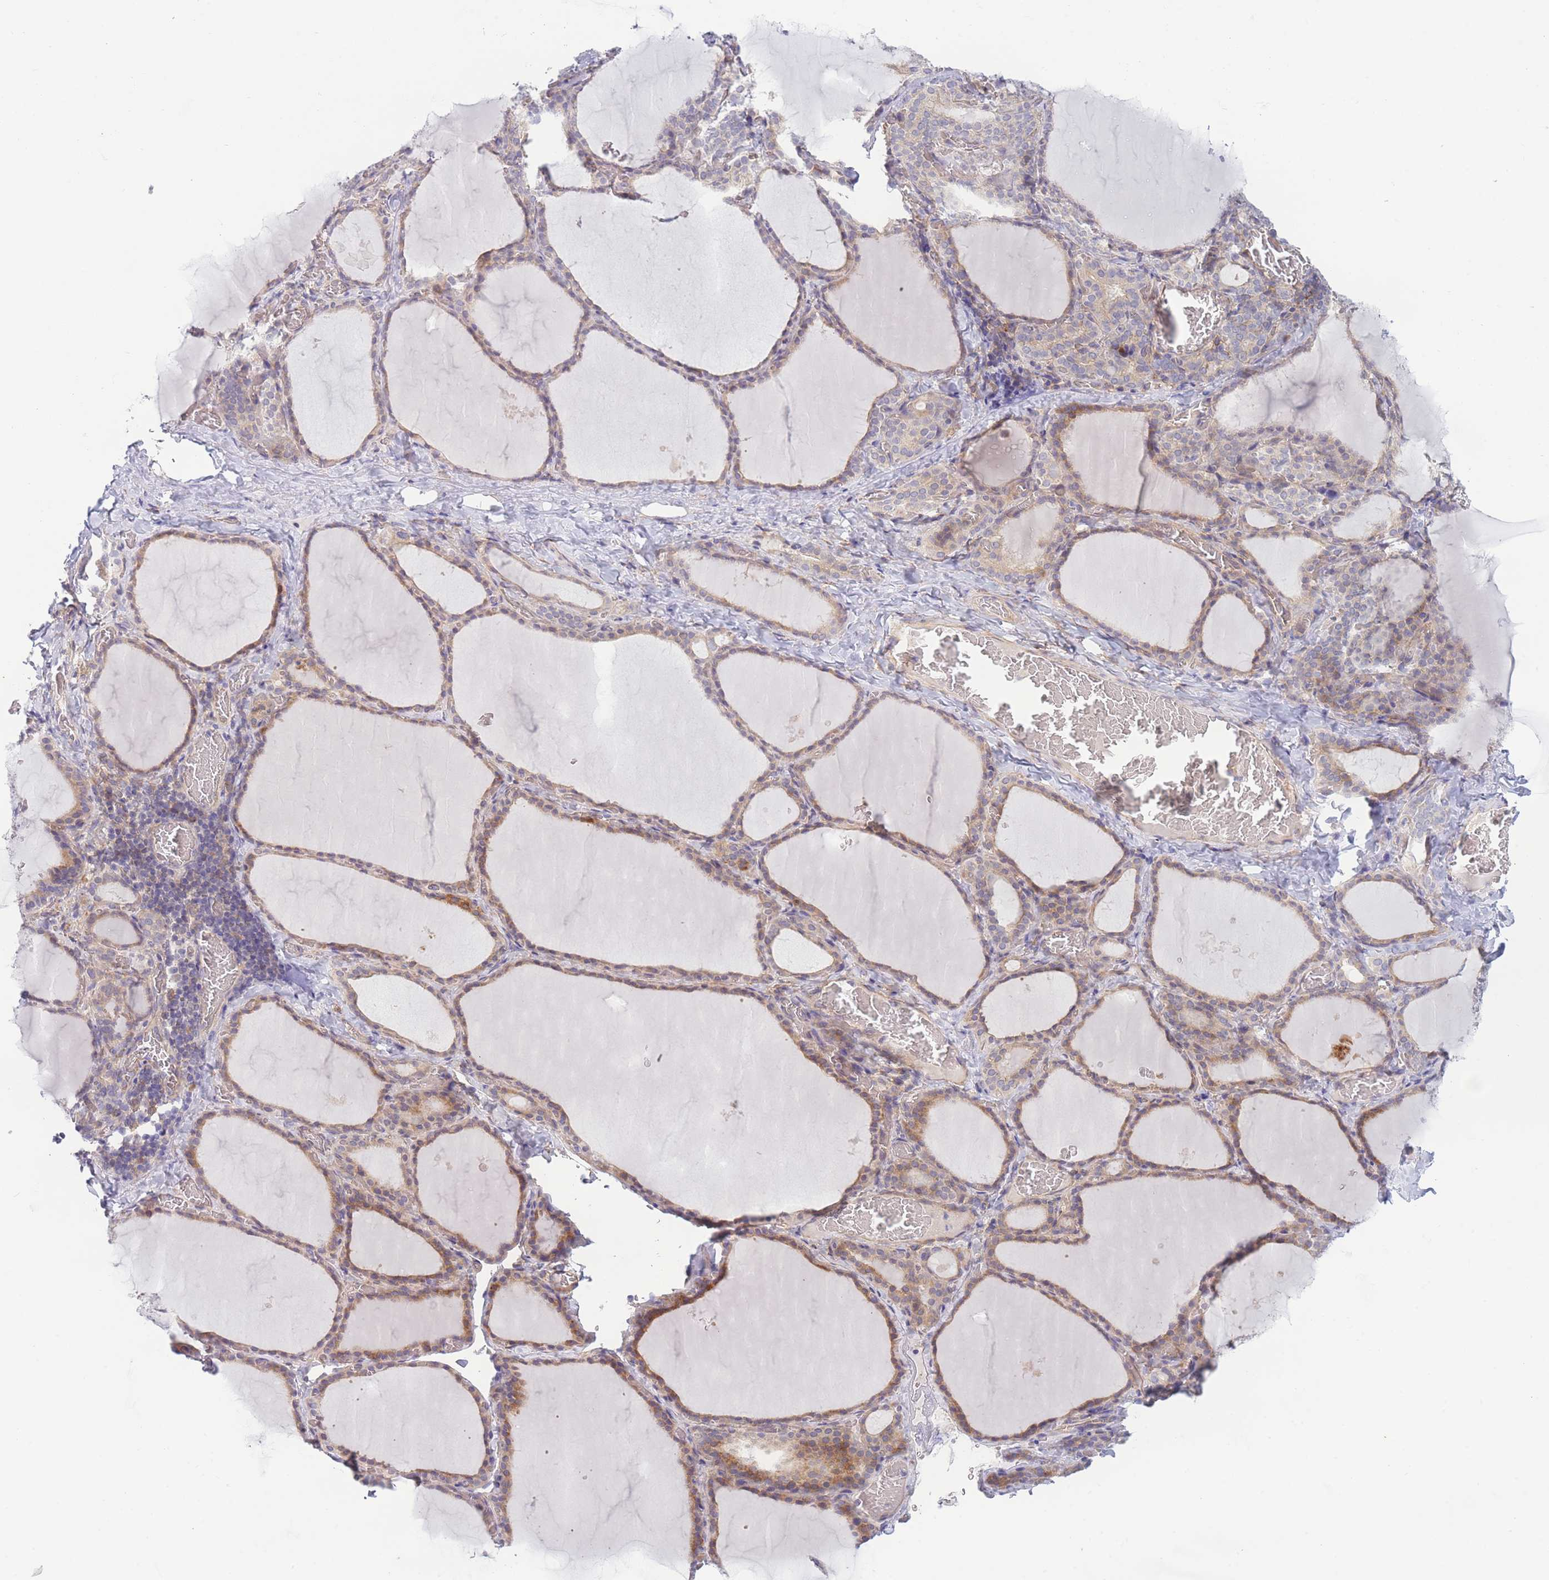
{"staining": {"intensity": "moderate", "quantity": ">75%", "location": "cytoplasmic/membranous"}, "tissue": "thyroid gland", "cell_type": "Glandular cells", "image_type": "normal", "snomed": [{"axis": "morphology", "description": "Normal tissue, NOS"}, {"axis": "topography", "description": "Thyroid gland"}], "caption": "Protein analysis of normal thyroid gland exhibits moderate cytoplasmic/membranous expression in approximately >75% of glandular cells.", "gene": "WDR93", "patient": {"sex": "female", "age": 39}}